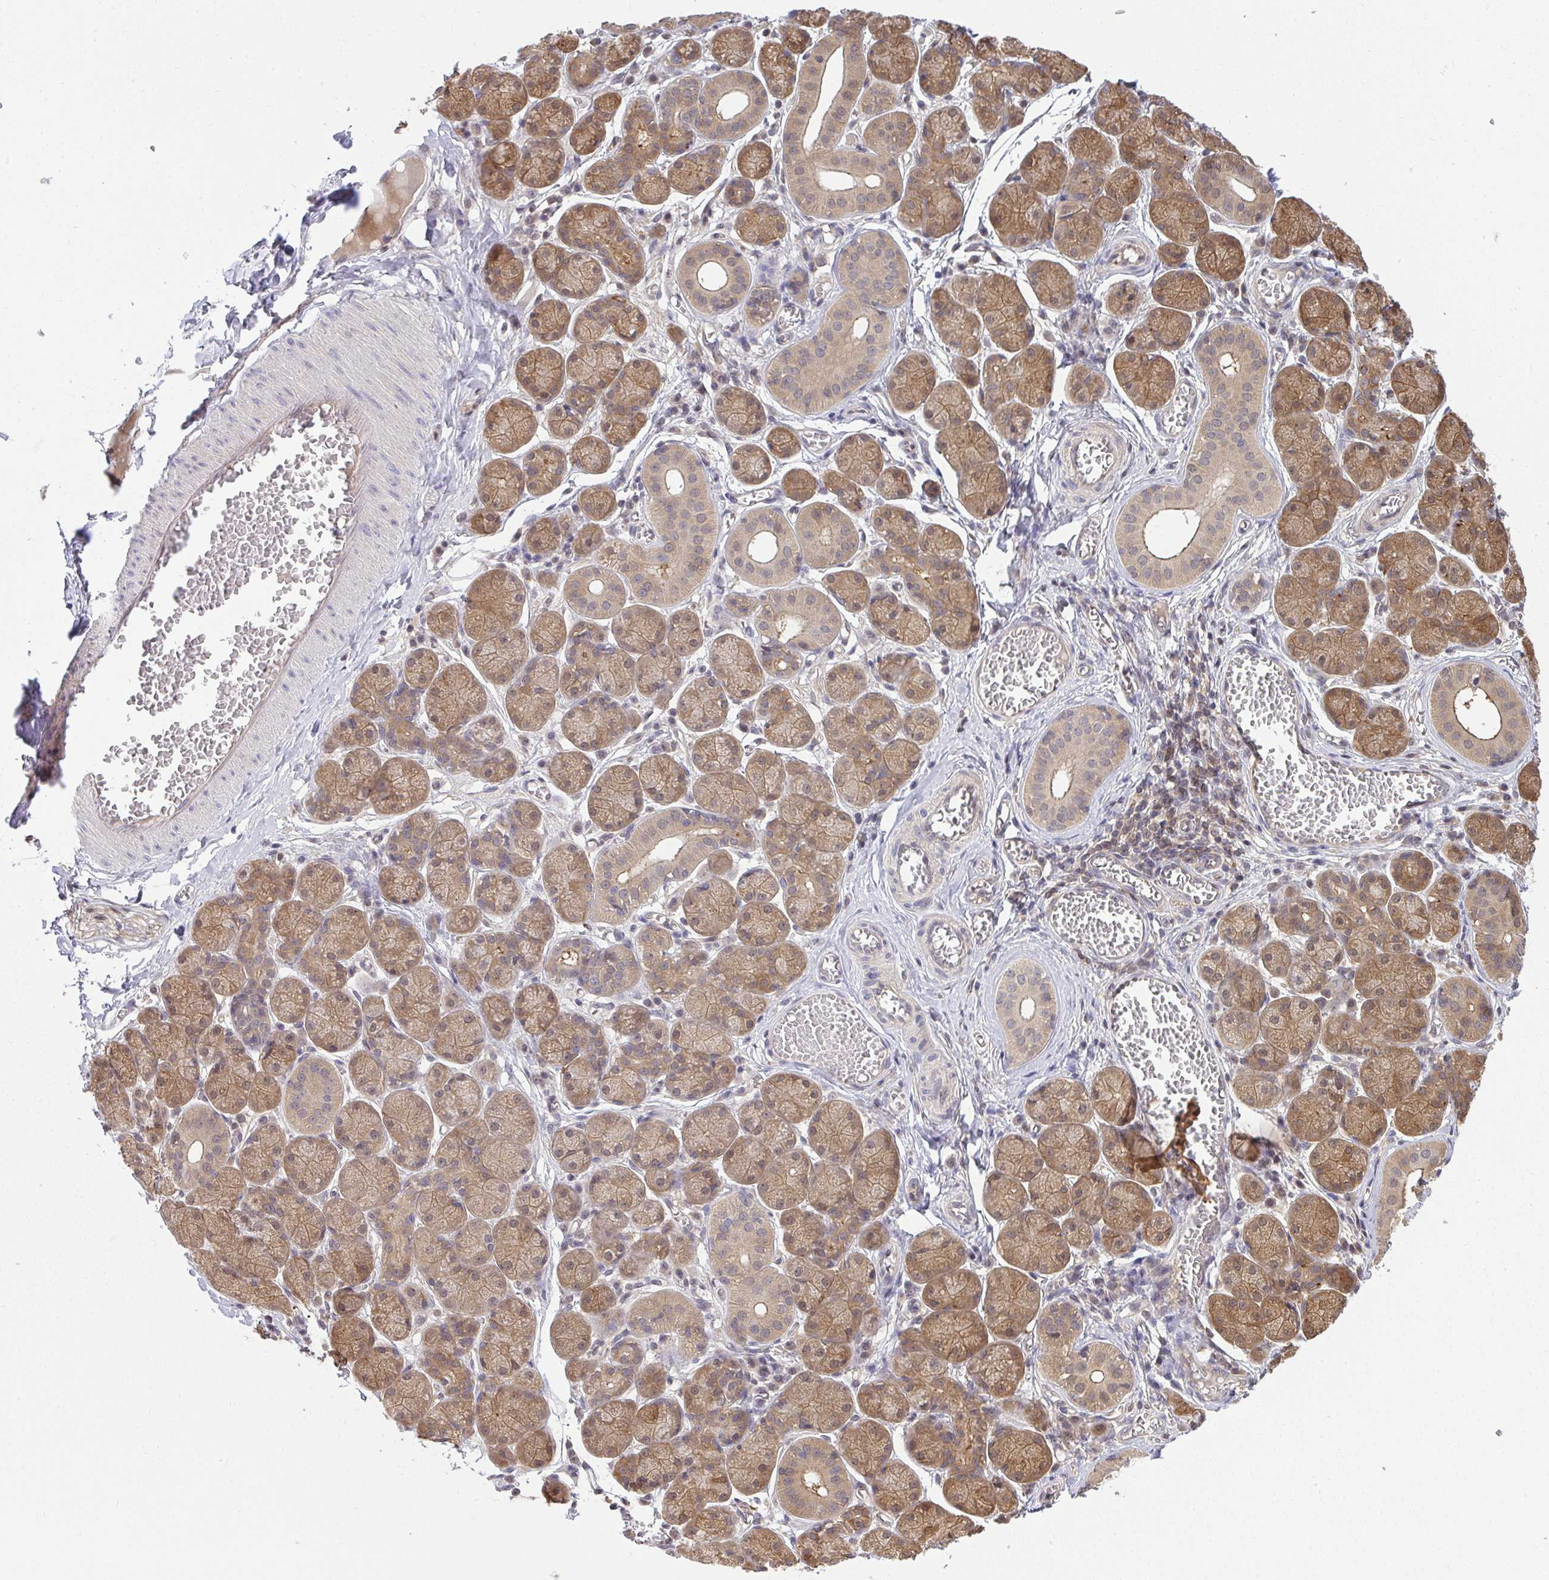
{"staining": {"intensity": "moderate", "quantity": ">75%", "location": "cytoplasmic/membranous,nuclear"}, "tissue": "salivary gland", "cell_type": "Glandular cells", "image_type": "normal", "snomed": [{"axis": "morphology", "description": "Normal tissue, NOS"}, {"axis": "topography", "description": "Salivary gland"}], "caption": "Immunohistochemistry (IHC) of unremarkable human salivary gland demonstrates medium levels of moderate cytoplasmic/membranous,nuclear staining in about >75% of glandular cells.", "gene": "HDHD2", "patient": {"sex": "female", "age": 24}}